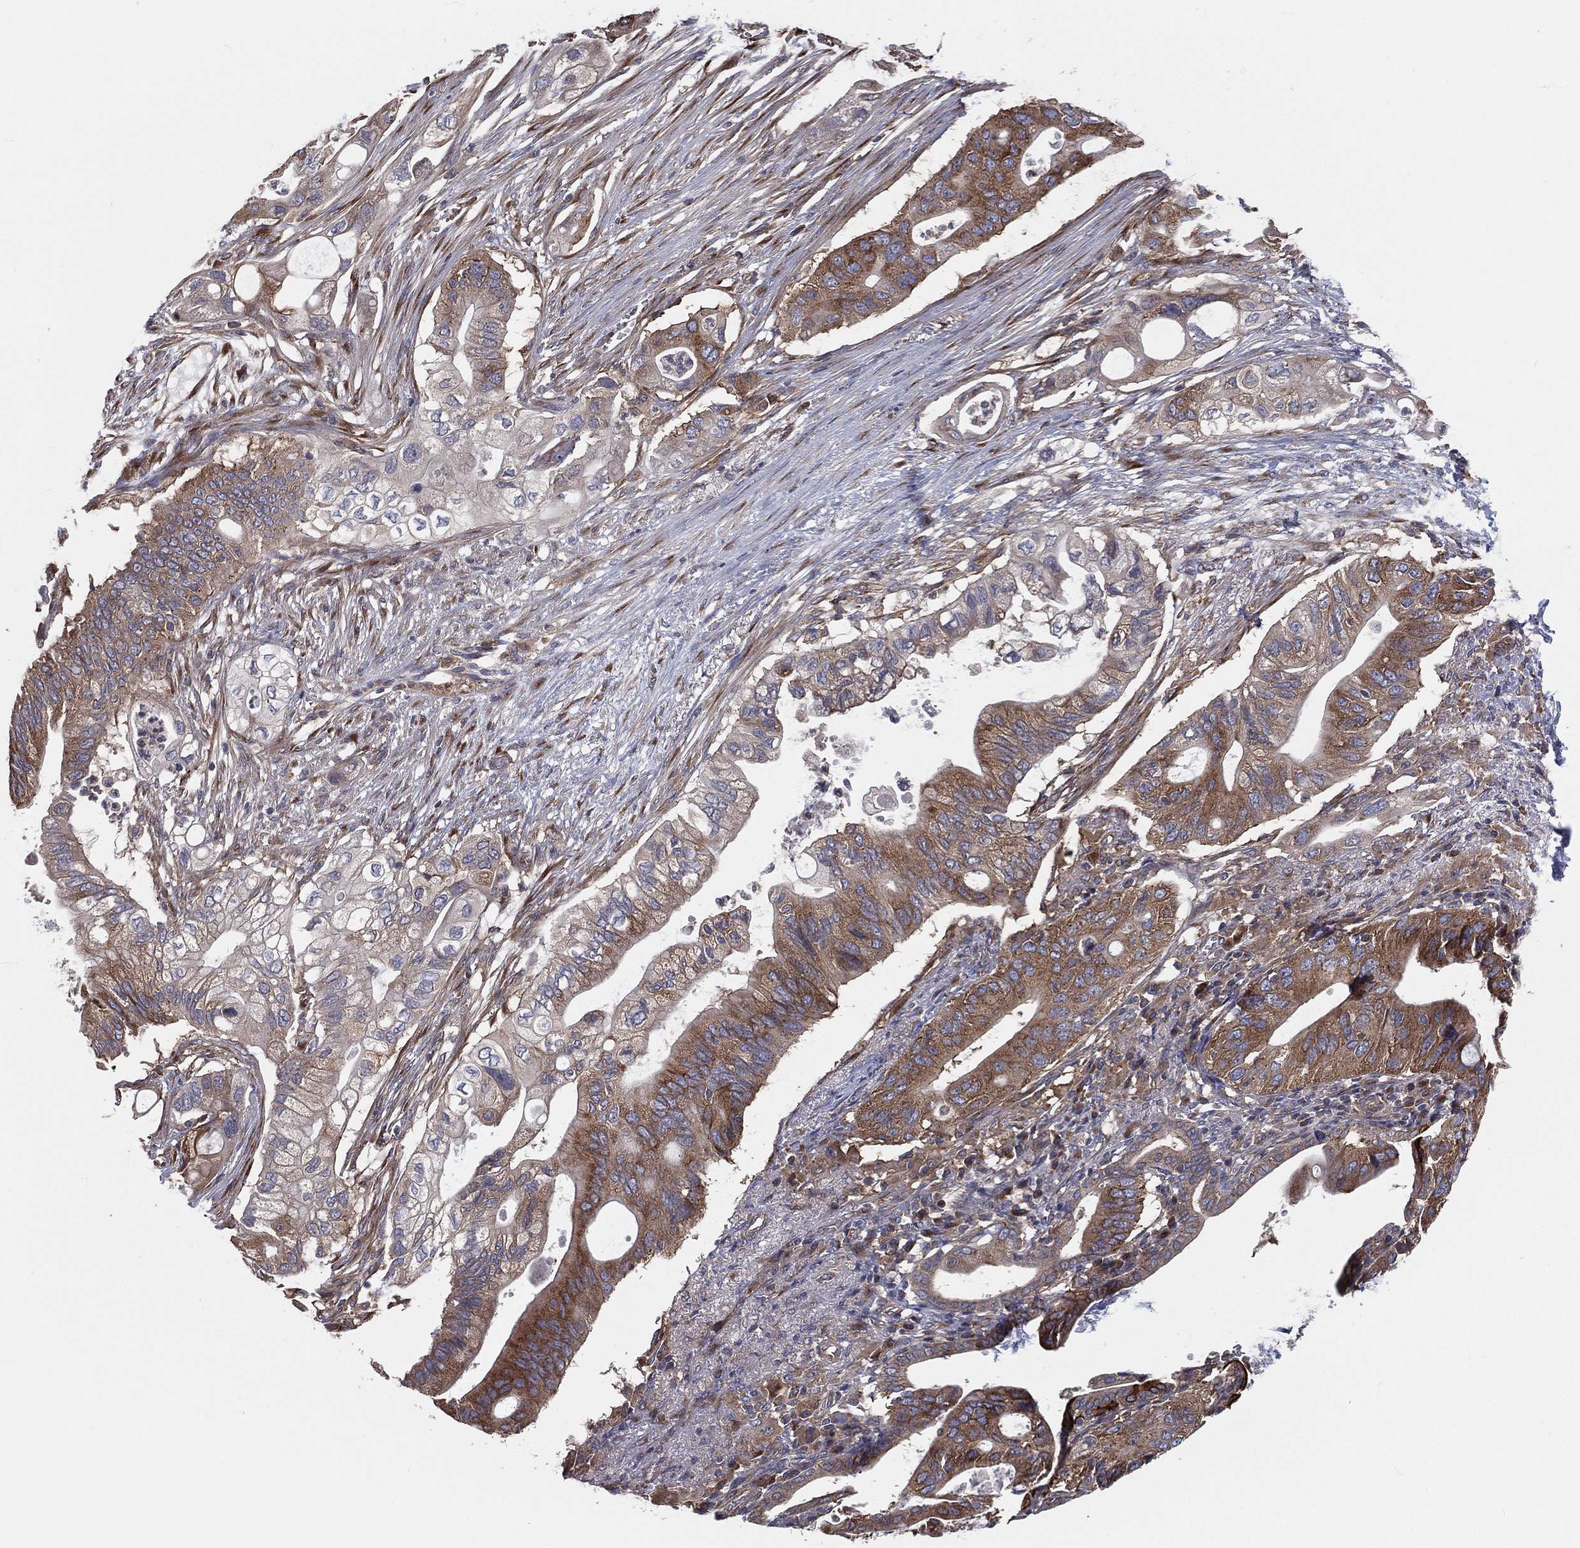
{"staining": {"intensity": "moderate", "quantity": "25%-75%", "location": "cytoplasmic/membranous"}, "tissue": "pancreatic cancer", "cell_type": "Tumor cells", "image_type": "cancer", "snomed": [{"axis": "morphology", "description": "Adenocarcinoma, NOS"}, {"axis": "topography", "description": "Pancreas"}], "caption": "Brown immunohistochemical staining in pancreatic cancer (adenocarcinoma) demonstrates moderate cytoplasmic/membranous staining in about 25%-75% of tumor cells.", "gene": "EIF2B5", "patient": {"sex": "female", "age": 72}}